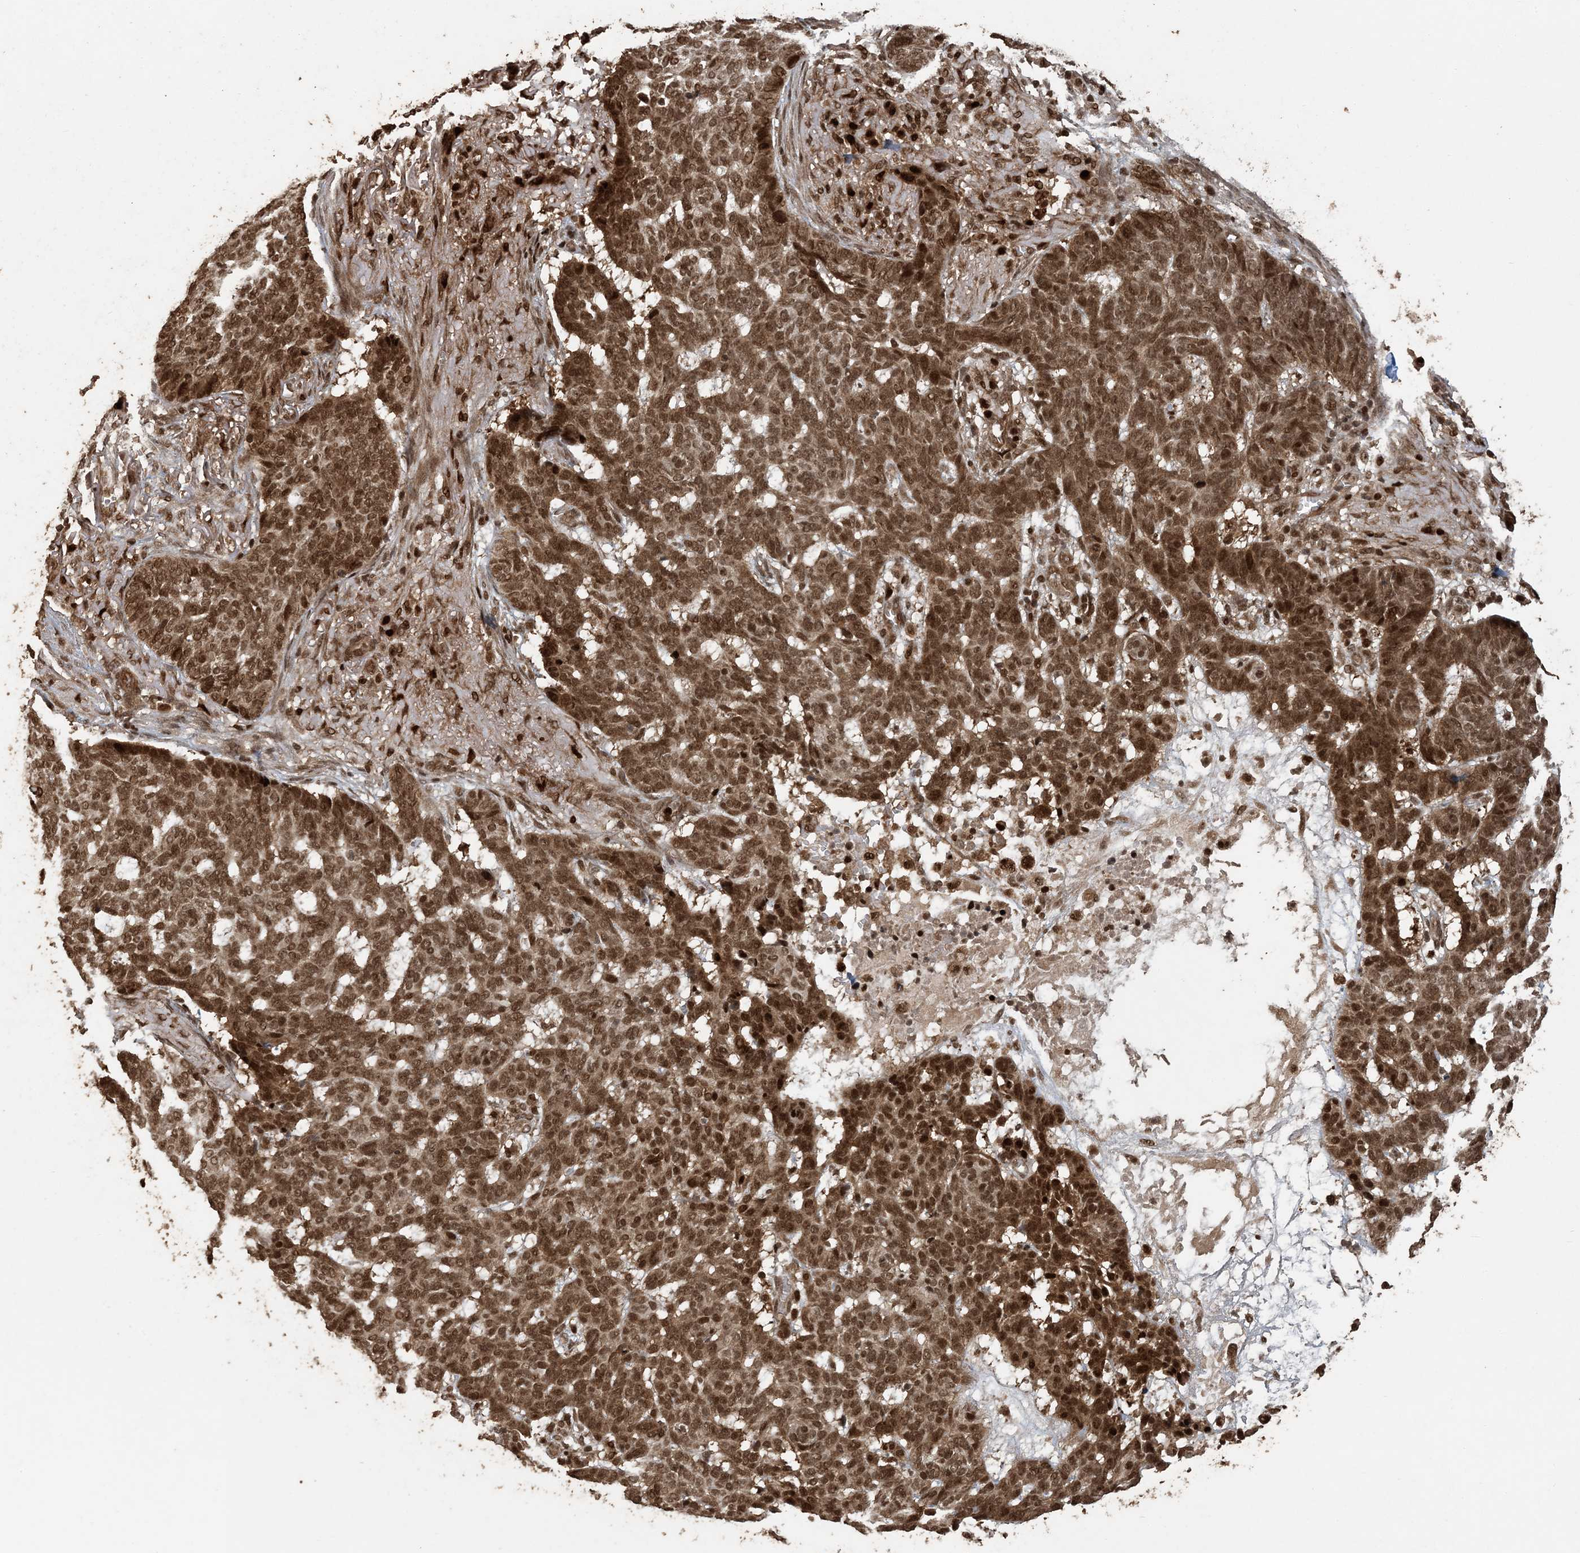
{"staining": {"intensity": "strong", "quantity": ">75%", "location": "nuclear"}, "tissue": "skin cancer", "cell_type": "Tumor cells", "image_type": "cancer", "snomed": [{"axis": "morphology", "description": "Basal cell carcinoma"}, {"axis": "topography", "description": "Skin"}], "caption": "The histopathology image demonstrates a brown stain indicating the presence of a protein in the nuclear of tumor cells in skin cancer.", "gene": "ATP13A2", "patient": {"sex": "male", "age": 85}}